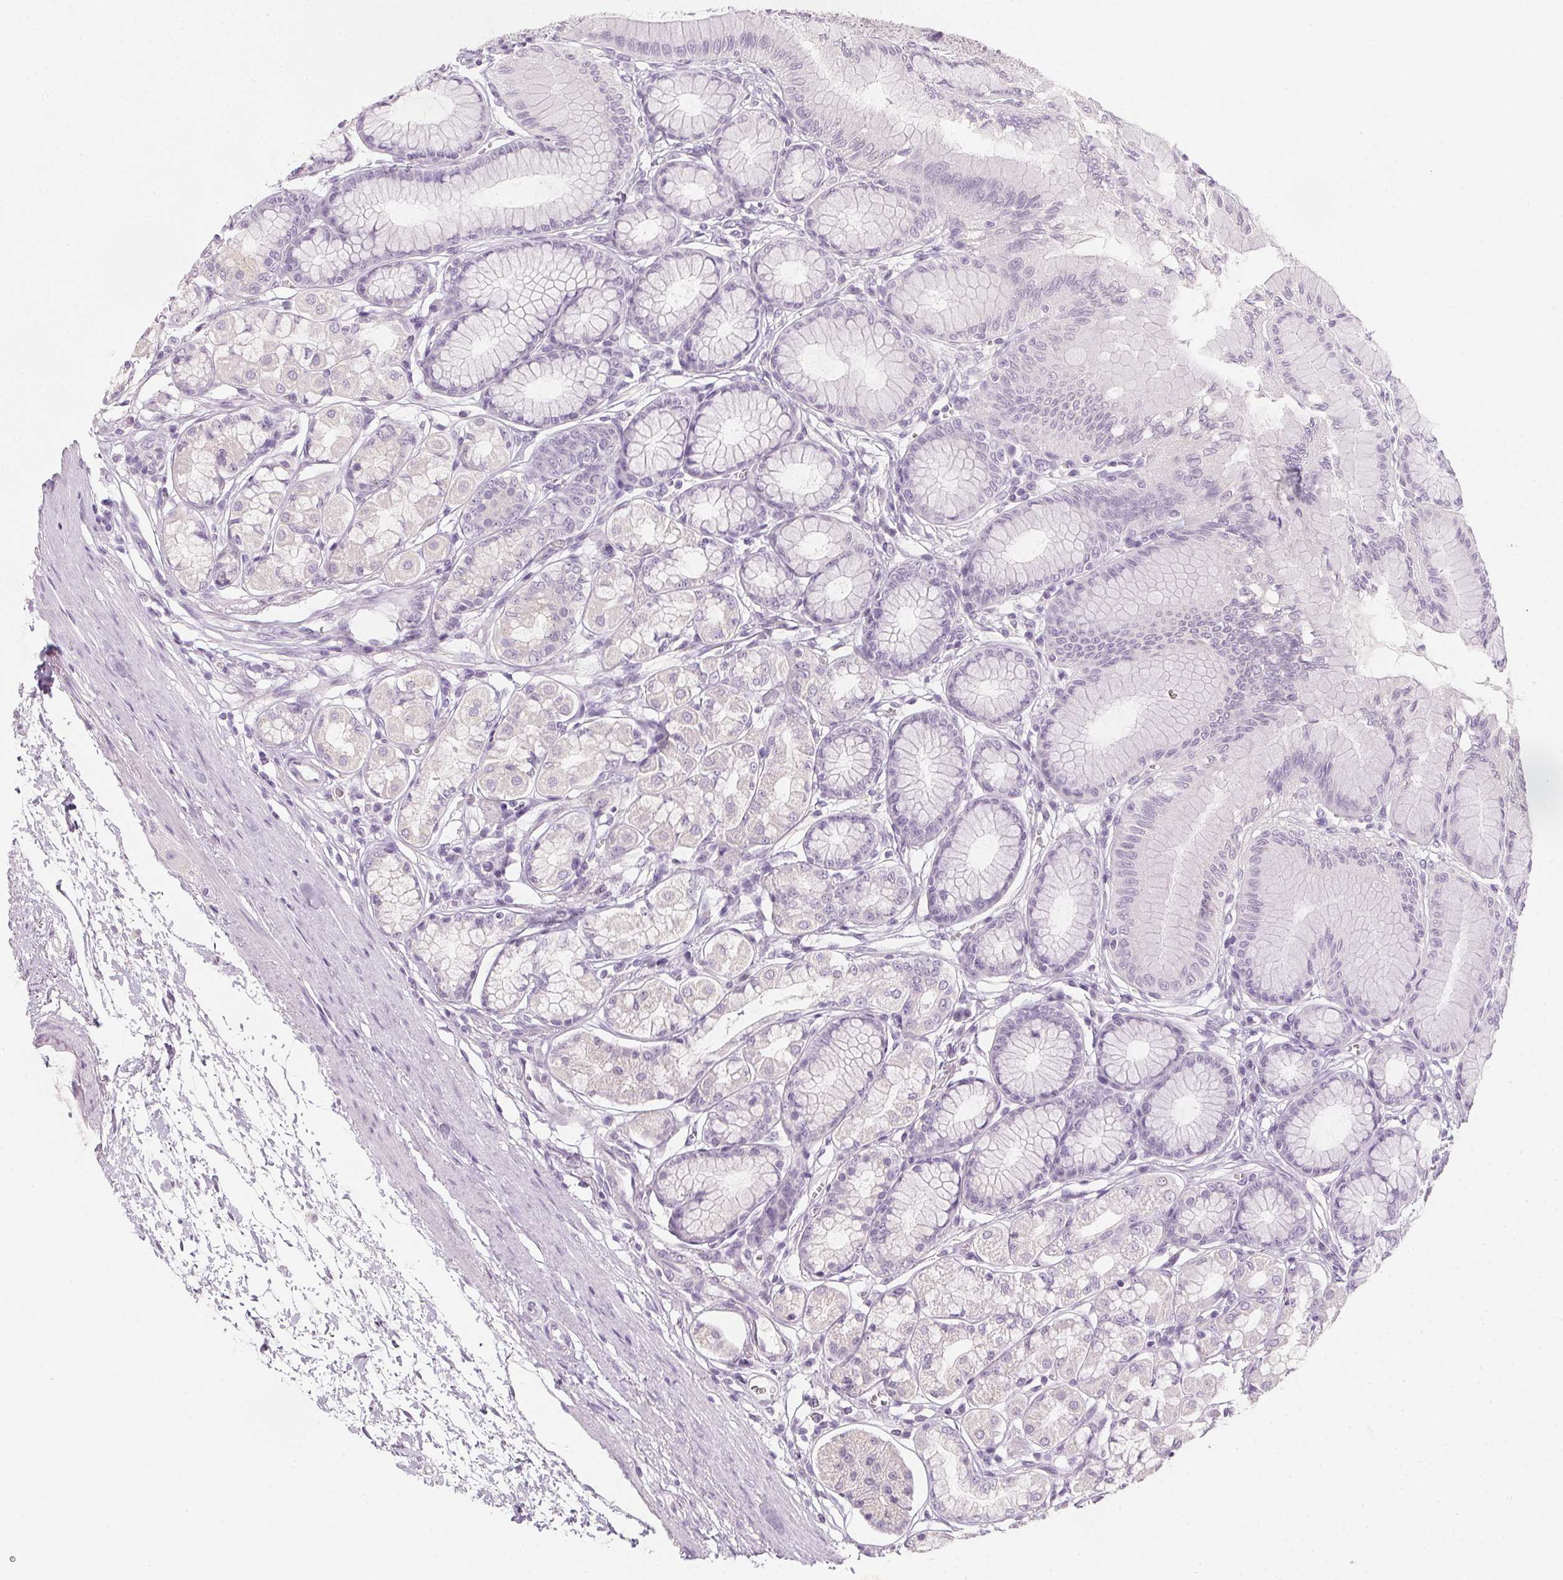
{"staining": {"intensity": "negative", "quantity": "none", "location": "none"}, "tissue": "stomach", "cell_type": "Glandular cells", "image_type": "normal", "snomed": [{"axis": "morphology", "description": "Normal tissue, NOS"}, {"axis": "topography", "description": "Stomach"}, {"axis": "topography", "description": "Stomach, lower"}], "caption": "The image displays no staining of glandular cells in unremarkable stomach.", "gene": "TMEM72", "patient": {"sex": "male", "age": 76}}